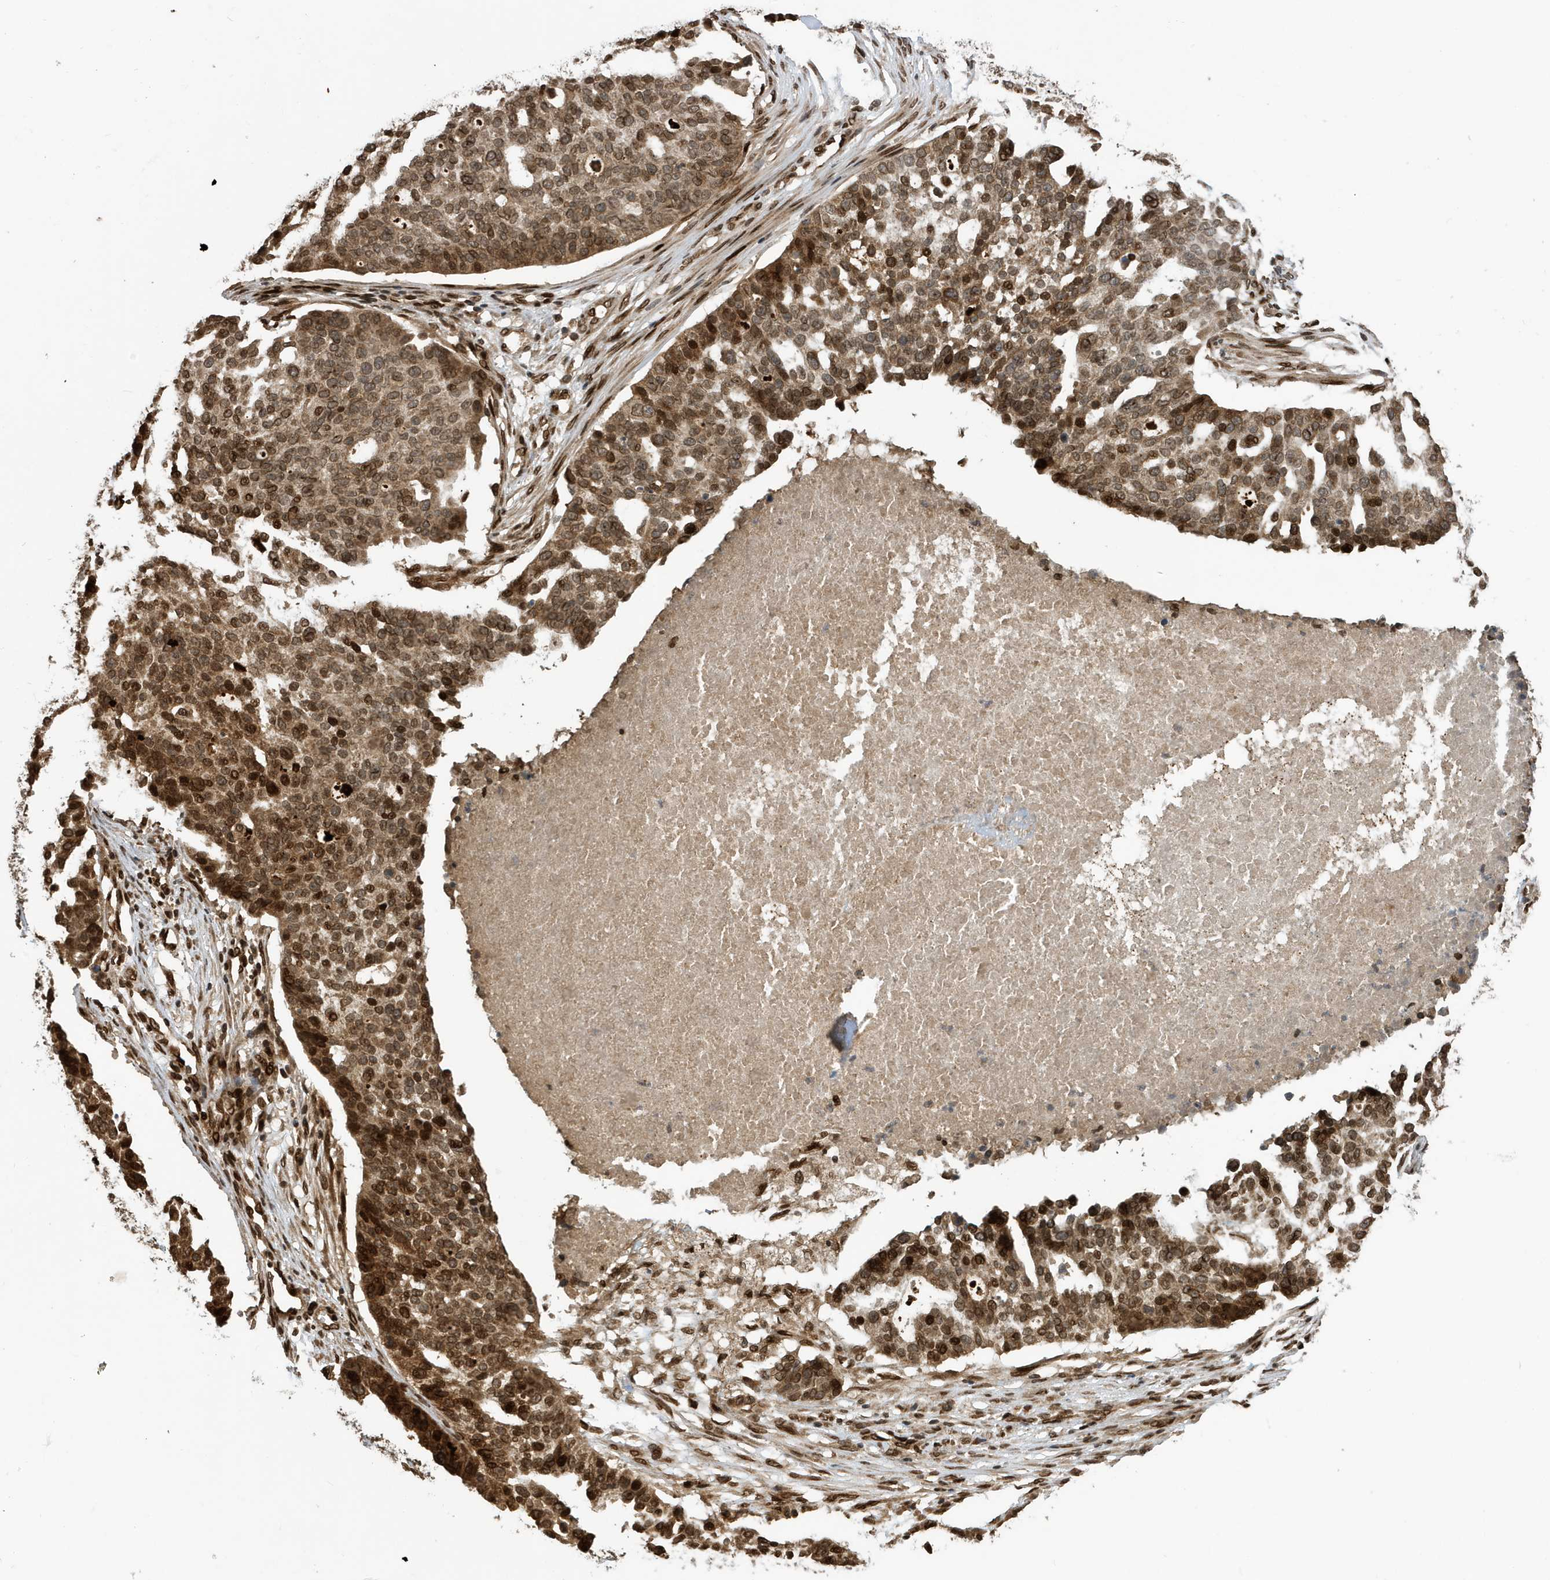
{"staining": {"intensity": "strong", "quantity": ">75%", "location": "cytoplasmic/membranous,nuclear"}, "tissue": "ovarian cancer", "cell_type": "Tumor cells", "image_type": "cancer", "snomed": [{"axis": "morphology", "description": "Cystadenocarcinoma, serous, NOS"}, {"axis": "topography", "description": "Ovary"}], "caption": "This is a micrograph of immunohistochemistry (IHC) staining of ovarian cancer (serous cystadenocarcinoma), which shows strong positivity in the cytoplasmic/membranous and nuclear of tumor cells.", "gene": "DUSP18", "patient": {"sex": "female", "age": 59}}